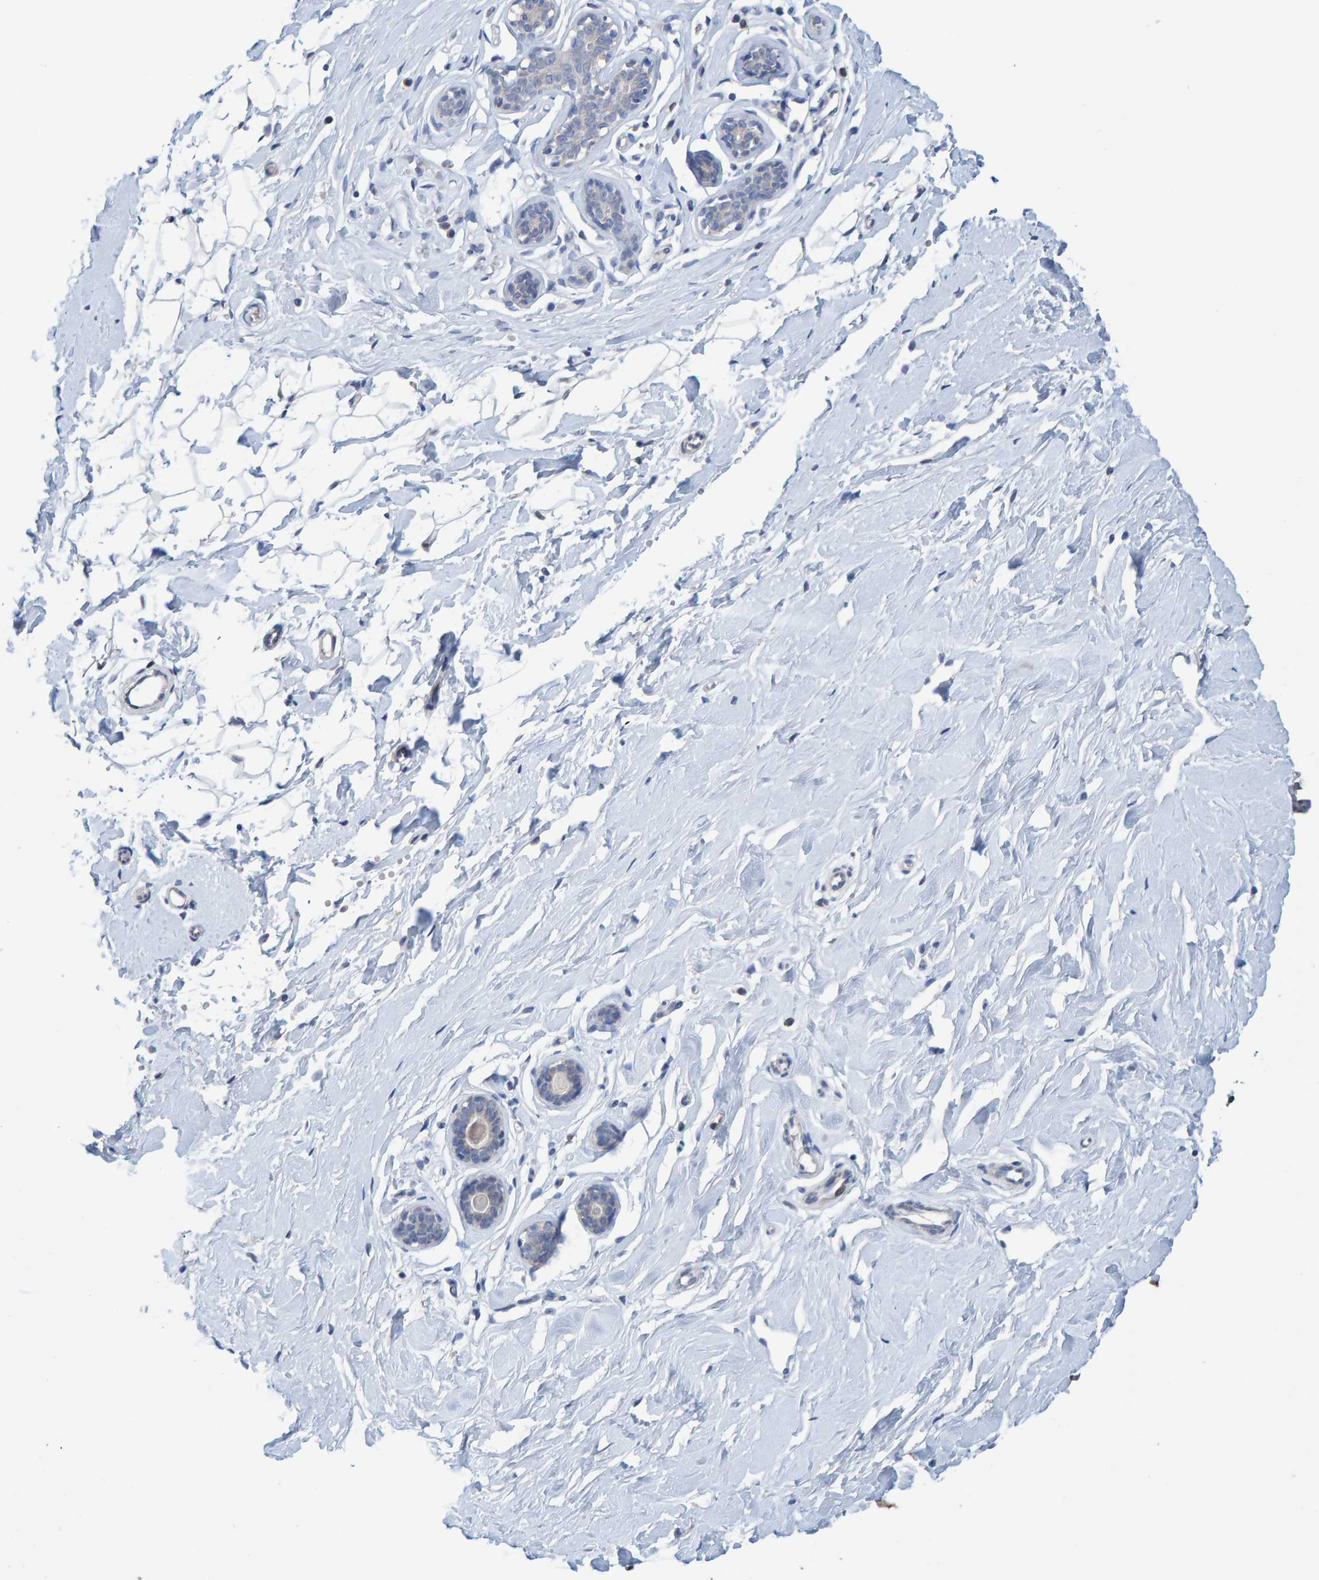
{"staining": {"intensity": "negative", "quantity": "none", "location": "none"}, "tissue": "breast", "cell_type": "Adipocytes", "image_type": "normal", "snomed": [{"axis": "morphology", "description": "Normal tissue, NOS"}, {"axis": "topography", "description": "Breast"}], "caption": "Protein analysis of normal breast displays no significant staining in adipocytes.", "gene": "USP43", "patient": {"sex": "female", "age": 23}}